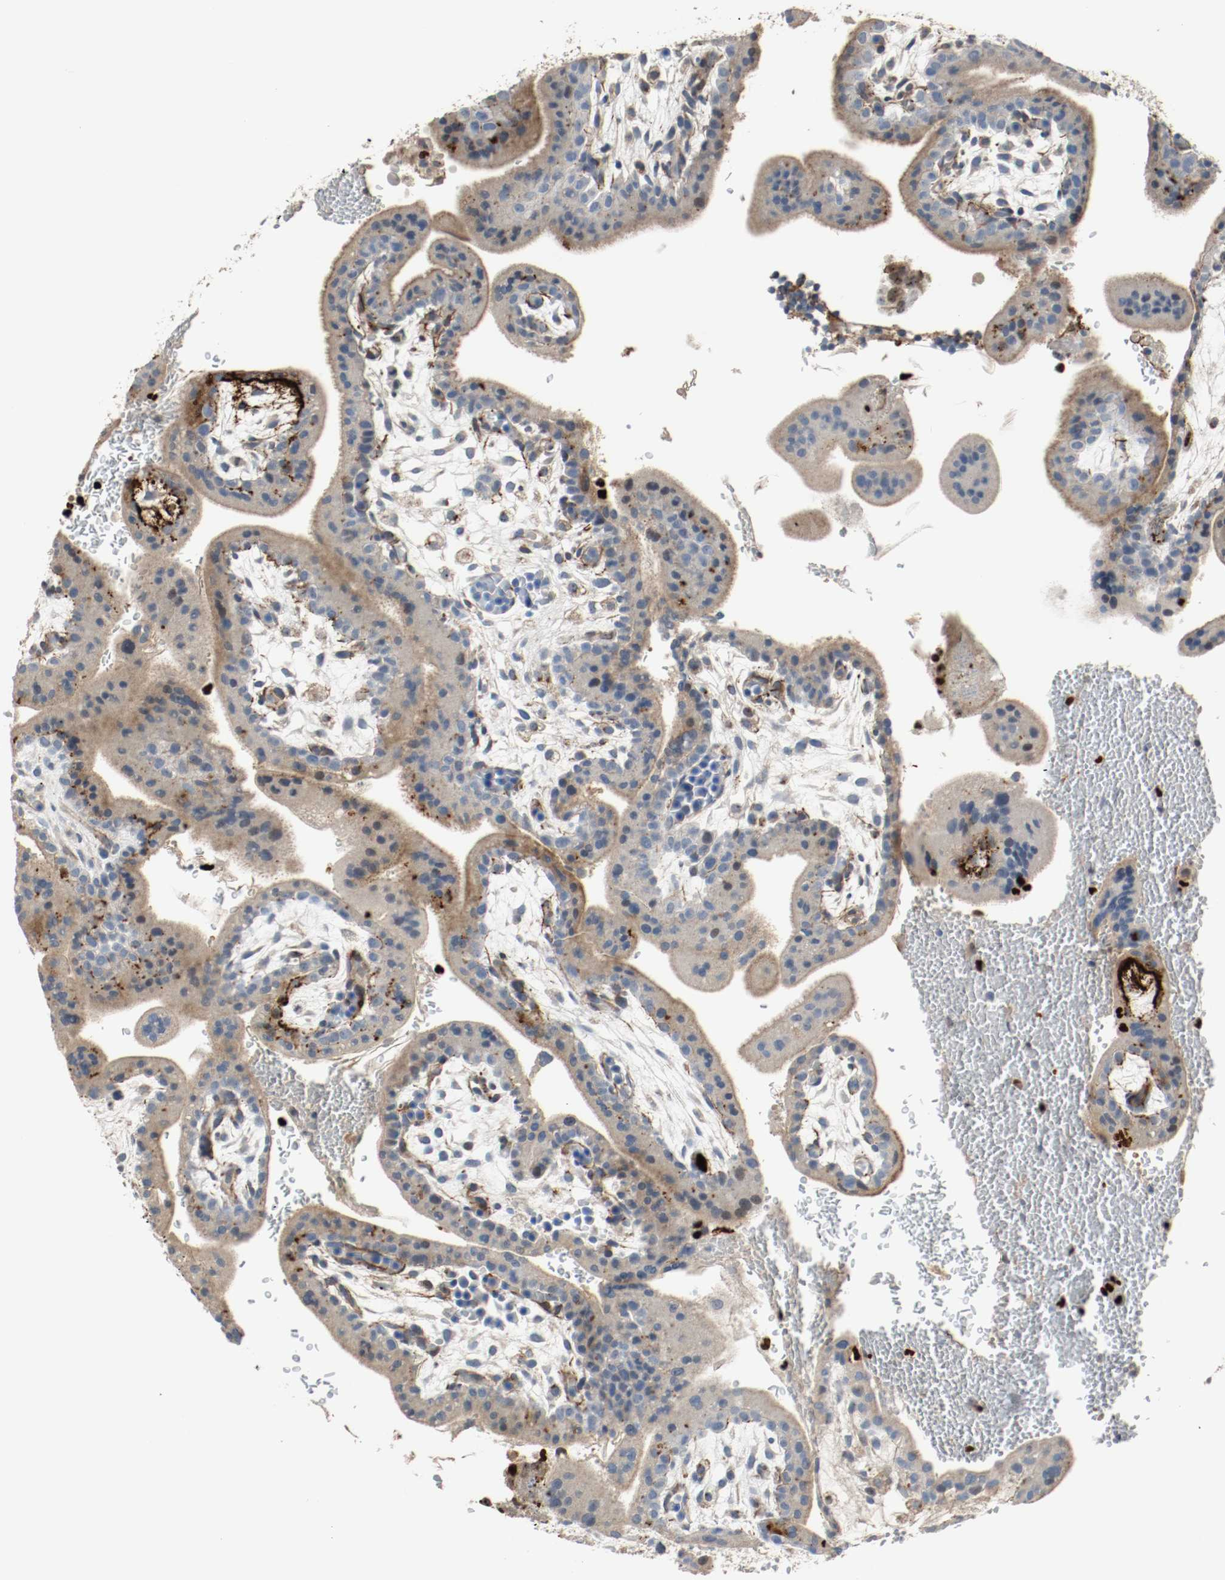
{"staining": {"intensity": "negative", "quantity": "none", "location": "none"}, "tissue": "placenta", "cell_type": "Decidual cells", "image_type": "normal", "snomed": [{"axis": "morphology", "description": "Normal tissue, NOS"}, {"axis": "topography", "description": "Placenta"}], "caption": "Decidual cells are negative for brown protein staining in benign placenta. (DAB (3,3'-diaminobenzidine) immunohistochemistry (IHC), high magnification).", "gene": "BLK", "patient": {"sex": "female", "age": 35}}